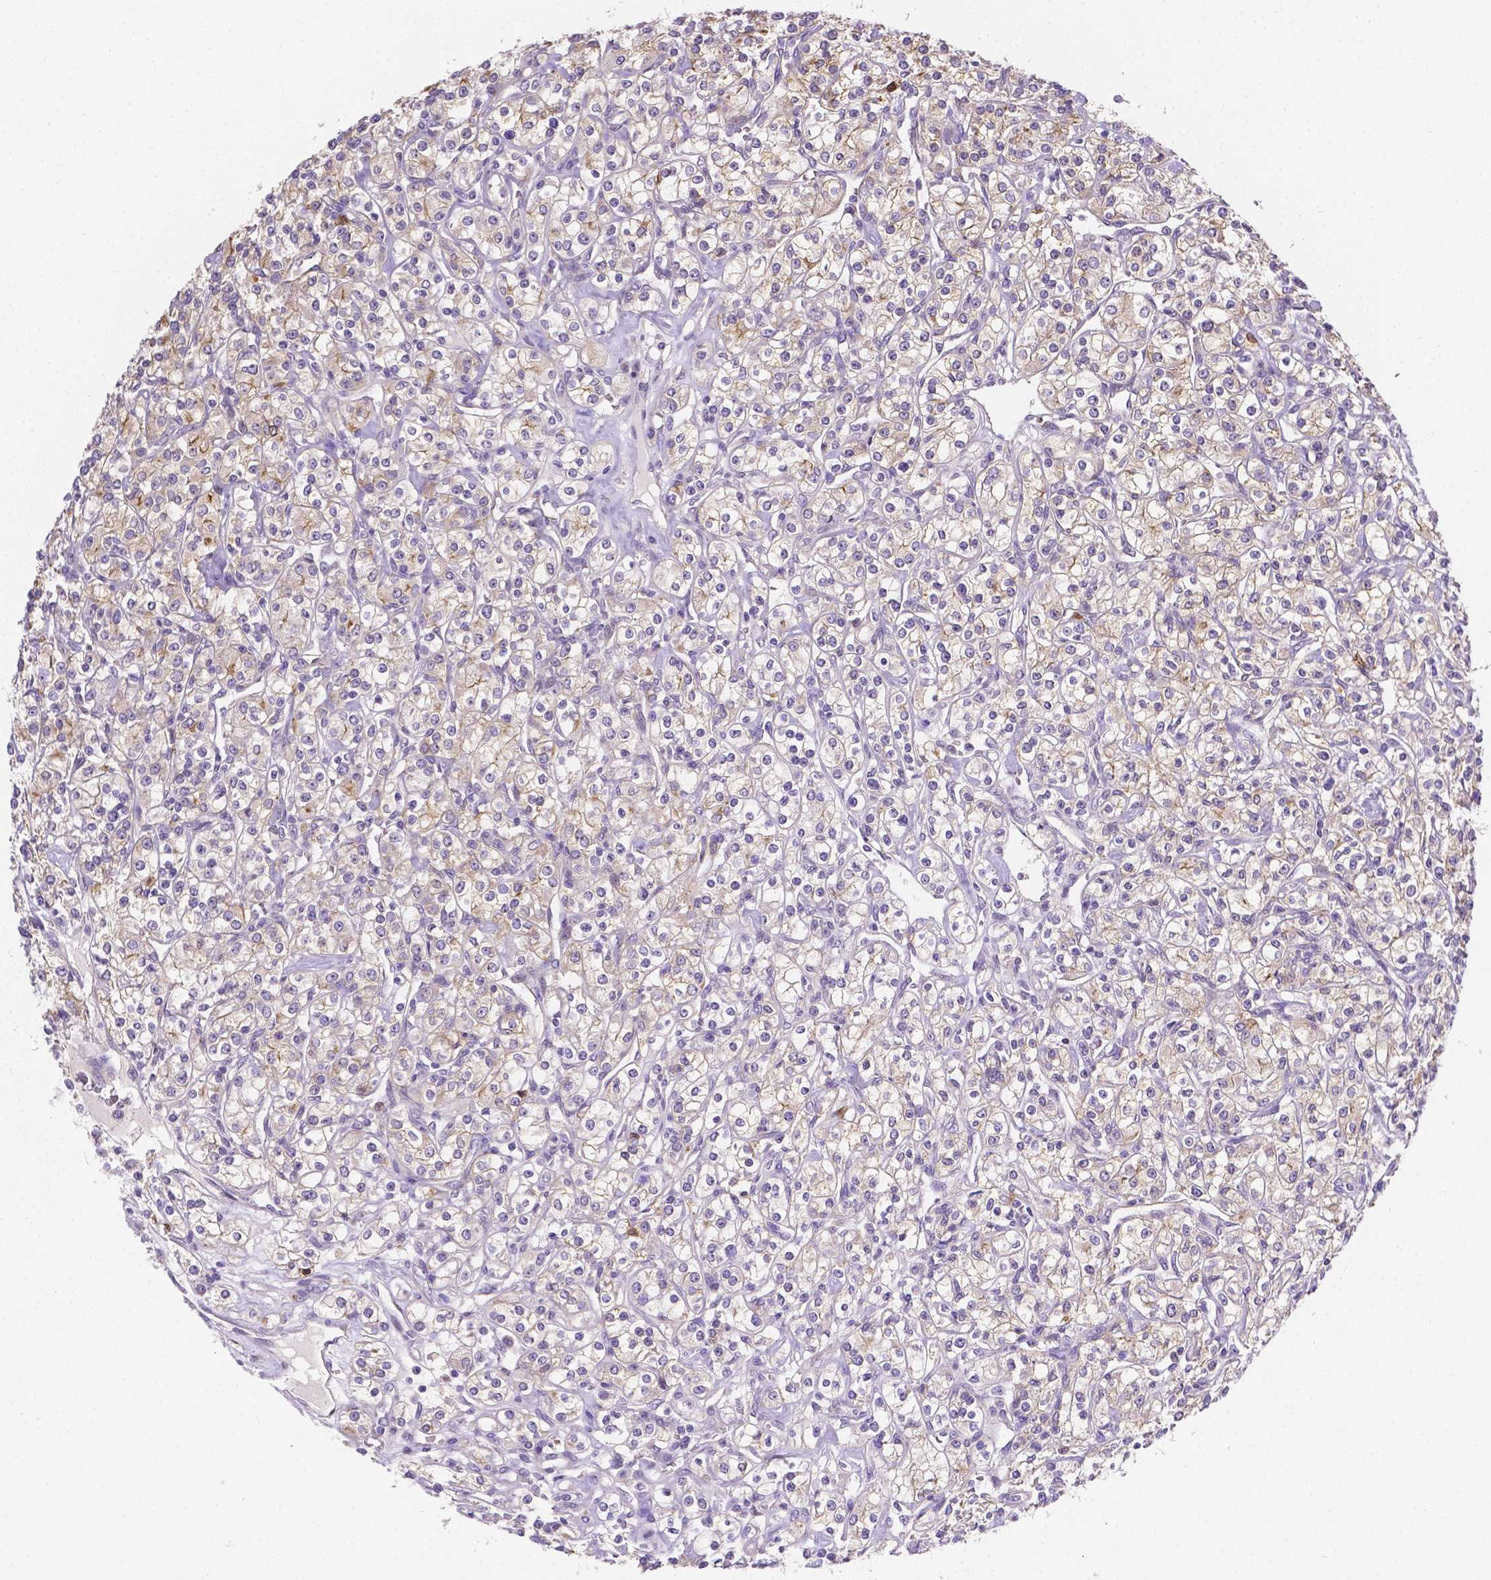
{"staining": {"intensity": "weak", "quantity": "25%-75%", "location": "cytoplasmic/membranous"}, "tissue": "renal cancer", "cell_type": "Tumor cells", "image_type": "cancer", "snomed": [{"axis": "morphology", "description": "Adenocarcinoma, NOS"}, {"axis": "topography", "description": "Kidney"}], "caption": "Tumor cells exhibit low levels of weak cytoplasmic/membranous positivity in about 25%-75% of cells in human adenocarcinoma (renal).", "gene": "ZNRD2", "patient": {"sex": "male", "age": 77}}